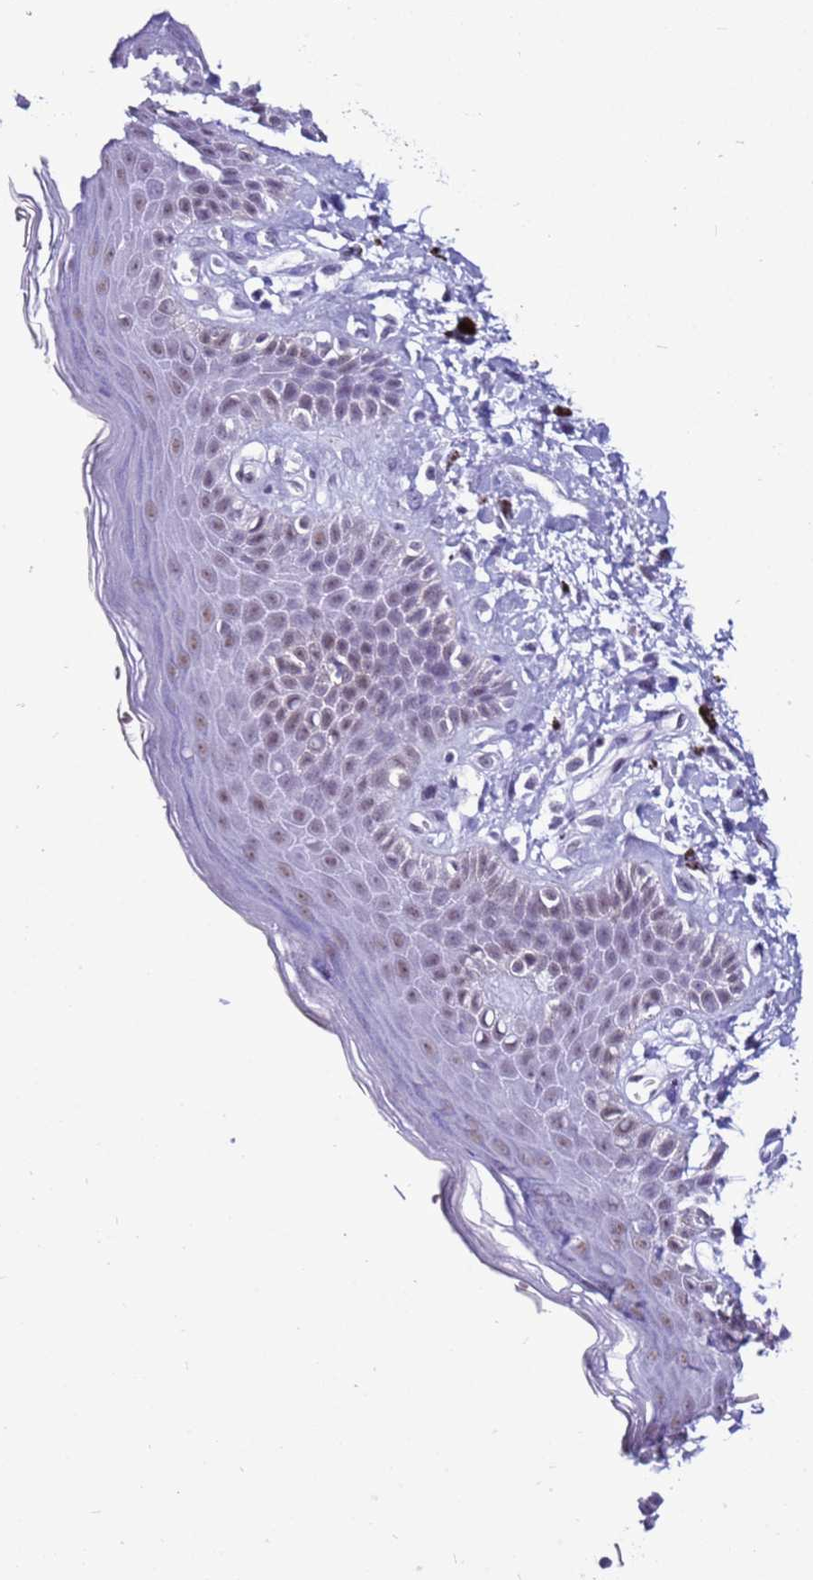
{"staining": {"intensity": "moderate", "quantity": ">75%", "location": "nuclear"}, "tissue": "skin", "cell_type": "Epidermal cells", "image_type": "normal", "snomed": [{"axis": "morphology", "description": "Normal tissue, NOS"}, {"axis": "topography", "description": "Anal"}], "caption": "Protein staining of benign skin reveals moderate nuclear expression in approximately >75% of epidermal cells. The protein is stained brown, and the nuclei are stained in blue (DAB (3,3'-diaminobenzidine) IHC with brightfield microscopy, high magnification).", "gene": "DHX15", "patient": {"sex": "female", "age": 78}}